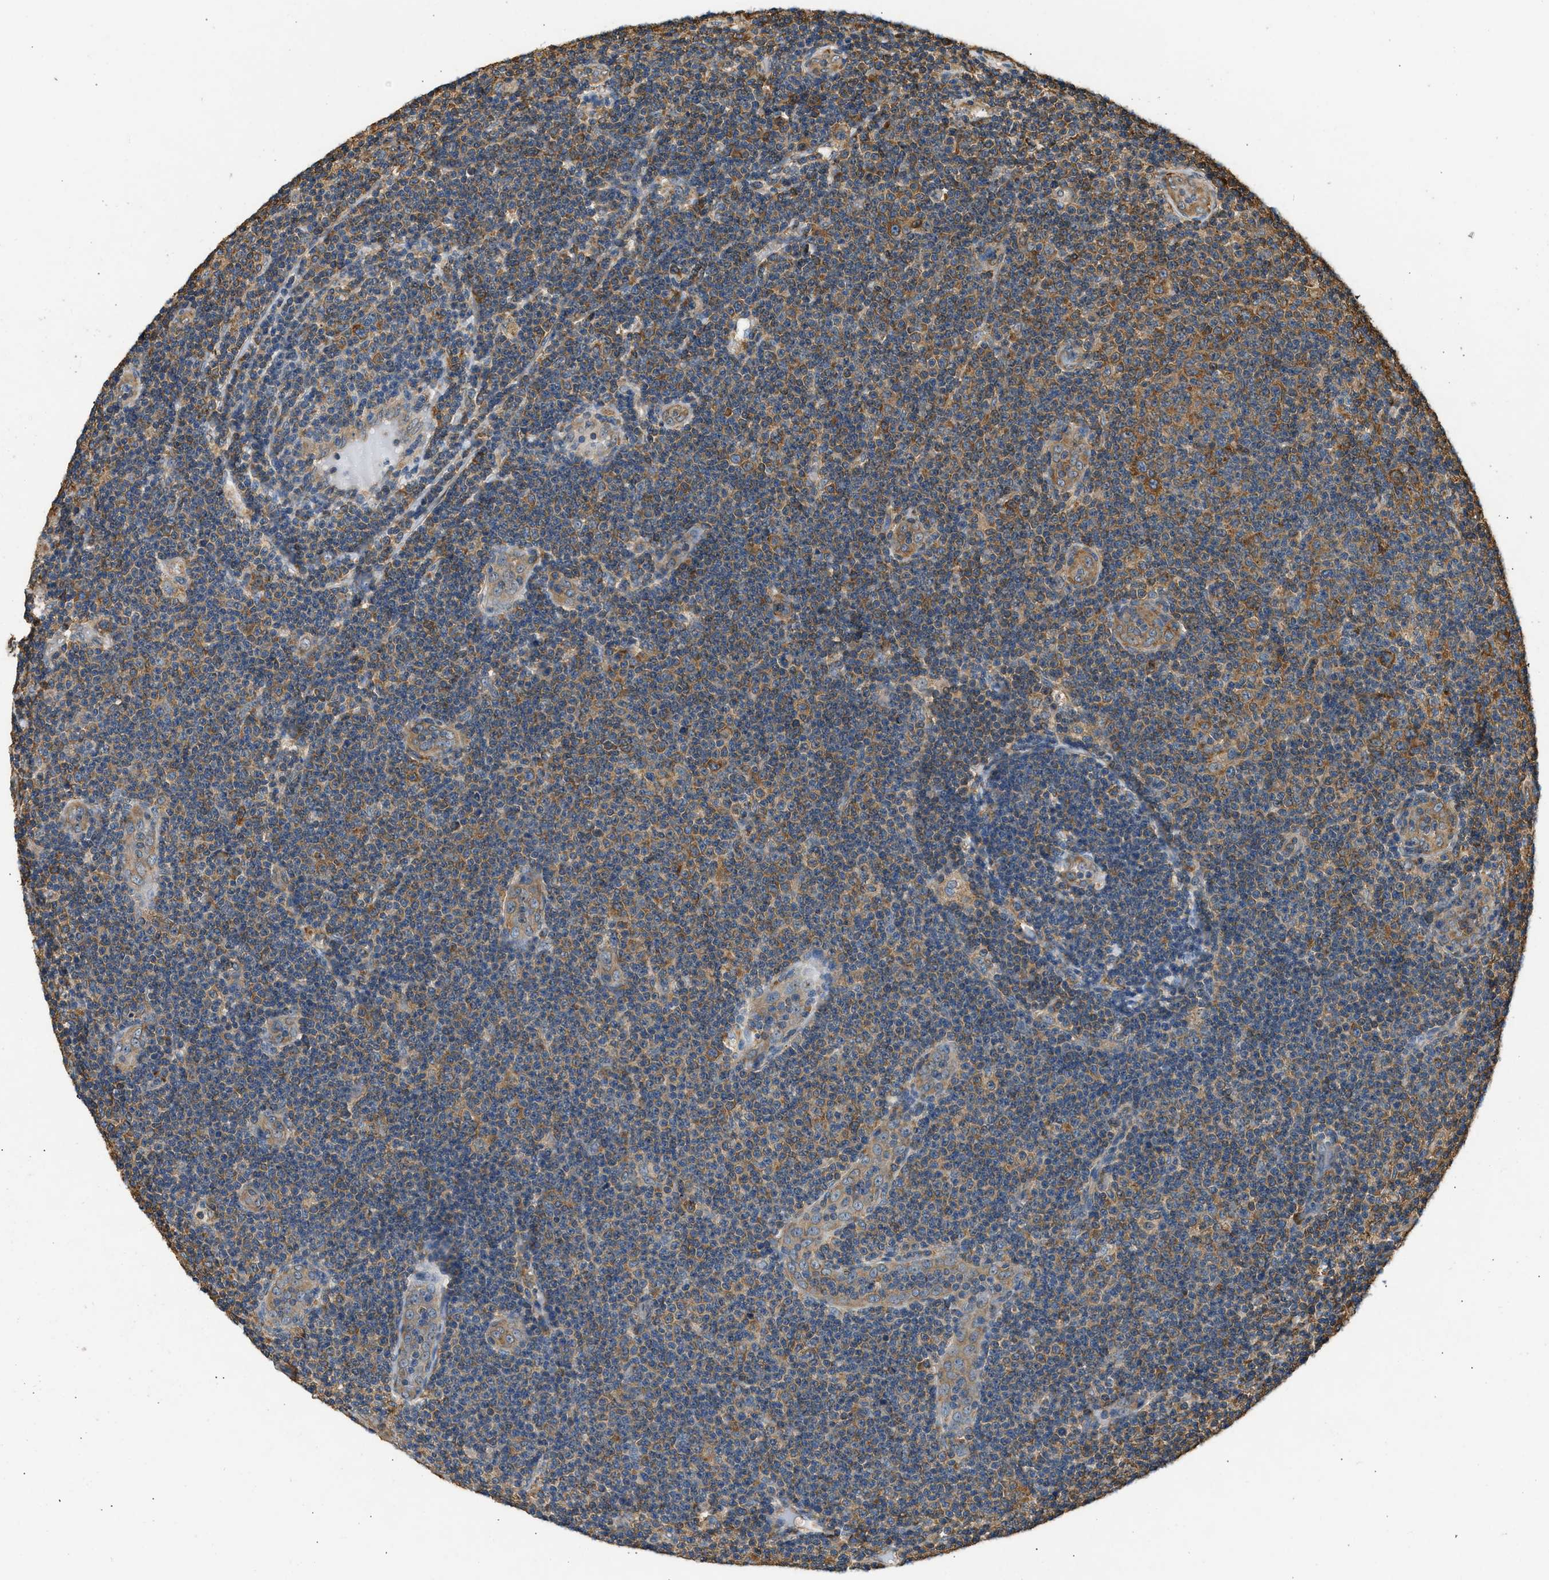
{"staining": {"intensity": "moderate", "quantity": ">75%", "location": "cytoplasmic/membranous"}, "tissue": "lymphoma", "cell_type": "Tumor cells", "image_type": "cancer", "snomed": [{"axis": "morphology", "description": "Malignant lymphoma, non-Hodgkin's type, Low grade"}, {"axis": "topography", "description": "Lymph node"}], "caption": "An image showing moderate cytoplasmic/membranous staining in about >75% of tumor cells in lymphoma, as visualized by brown immunohistochemical staining.", "gene": "SLC36A4", "patient": {"sex": "male", "age": 83}}